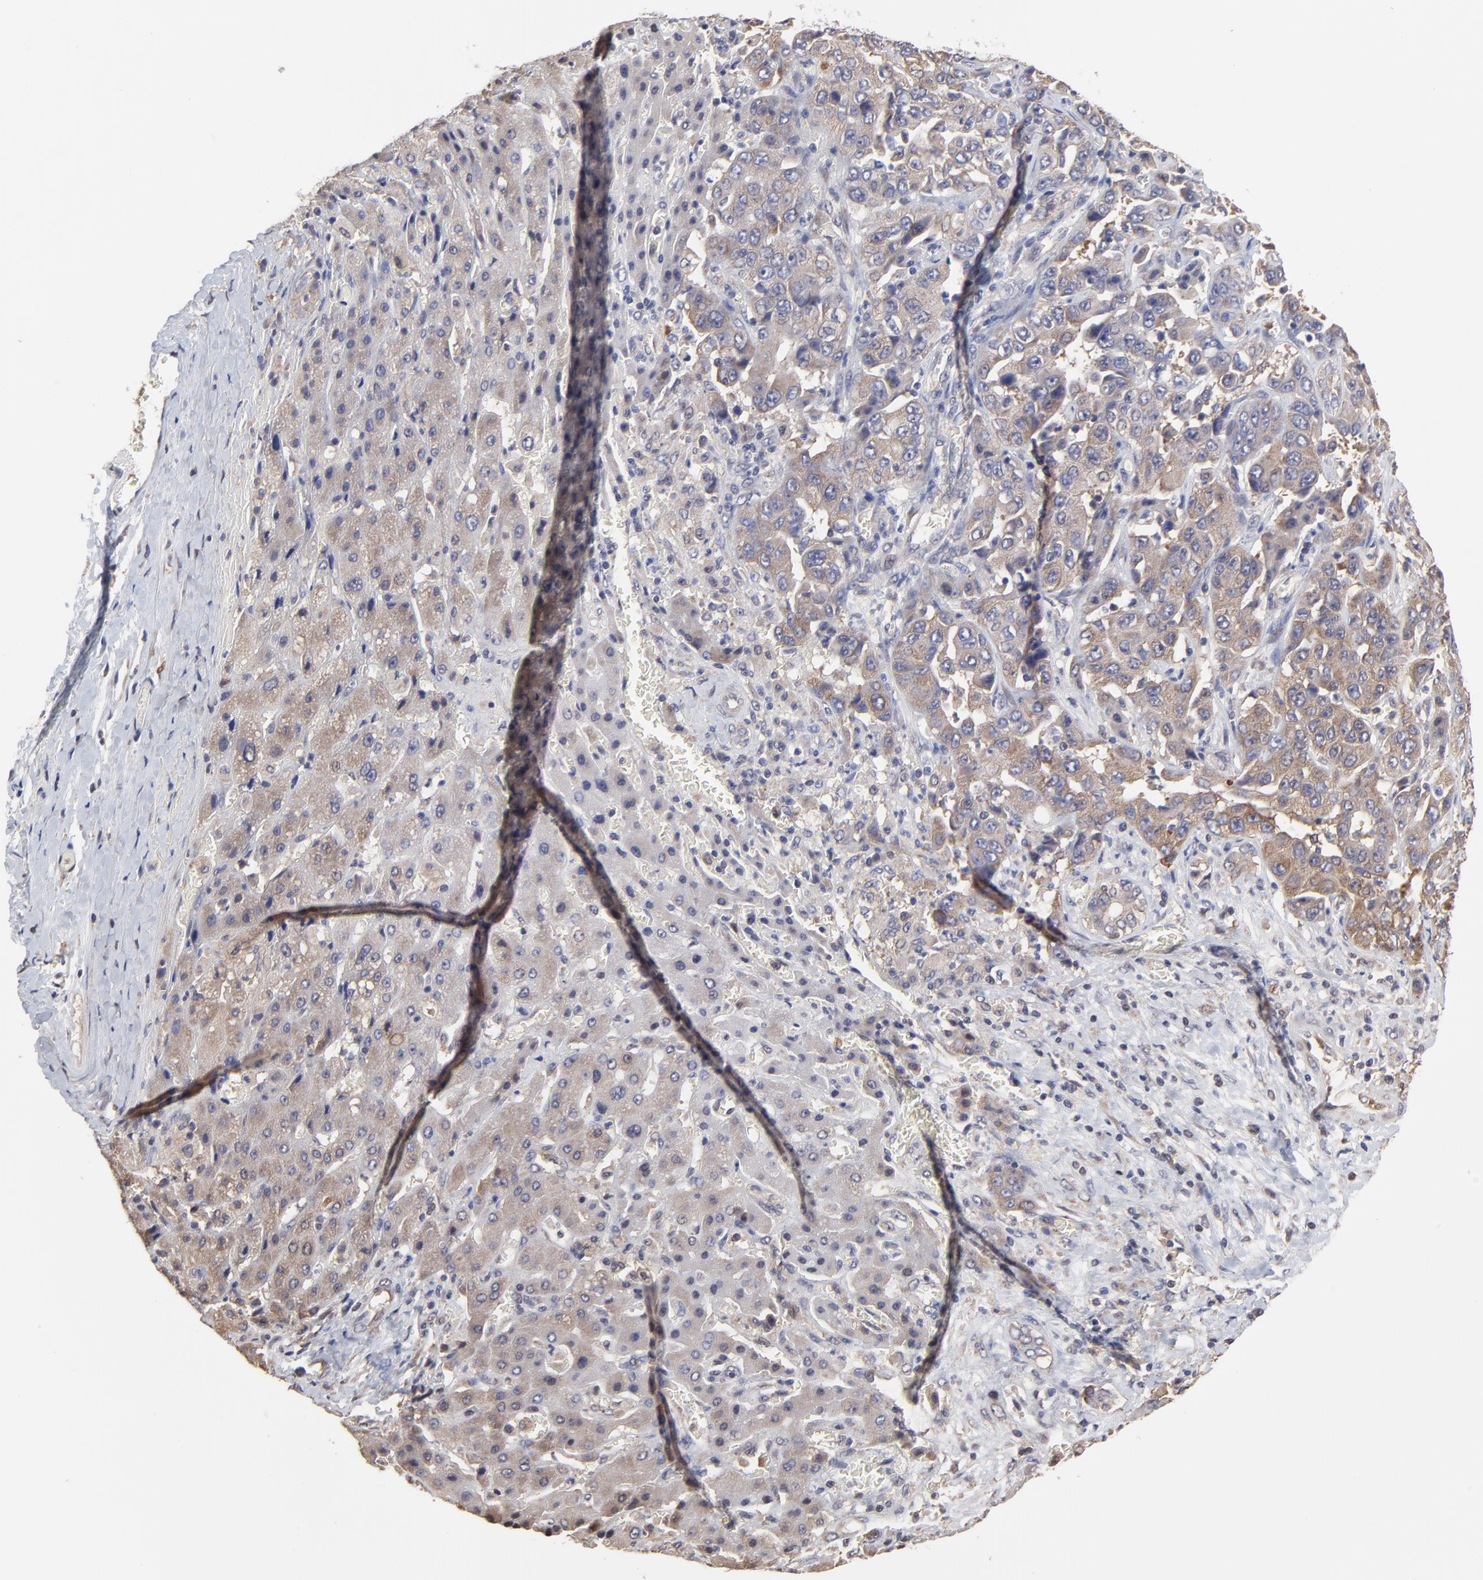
{"staining": {"intensity": "weak", "quantity": ">75%", "location": "cytoplasmic/membranous"}, "tissue": "liver cancer", "cell_type": "Tumor cells", "image_type": "cancer", "snomed": [{"axis": "morphology", "description": "Cholangiocarcinoma"}, {"axis": "topography", "description": "Liver"}], "caption": "Liver cancer (cholangiocarcinoma) was stained to show a protein in brown. There is low levels of weak cytoplasmic/membranous expression in approximately >75% of tumor cells.", "gene": "CCT2", "patient": {"sex": "female", "age": 52}}